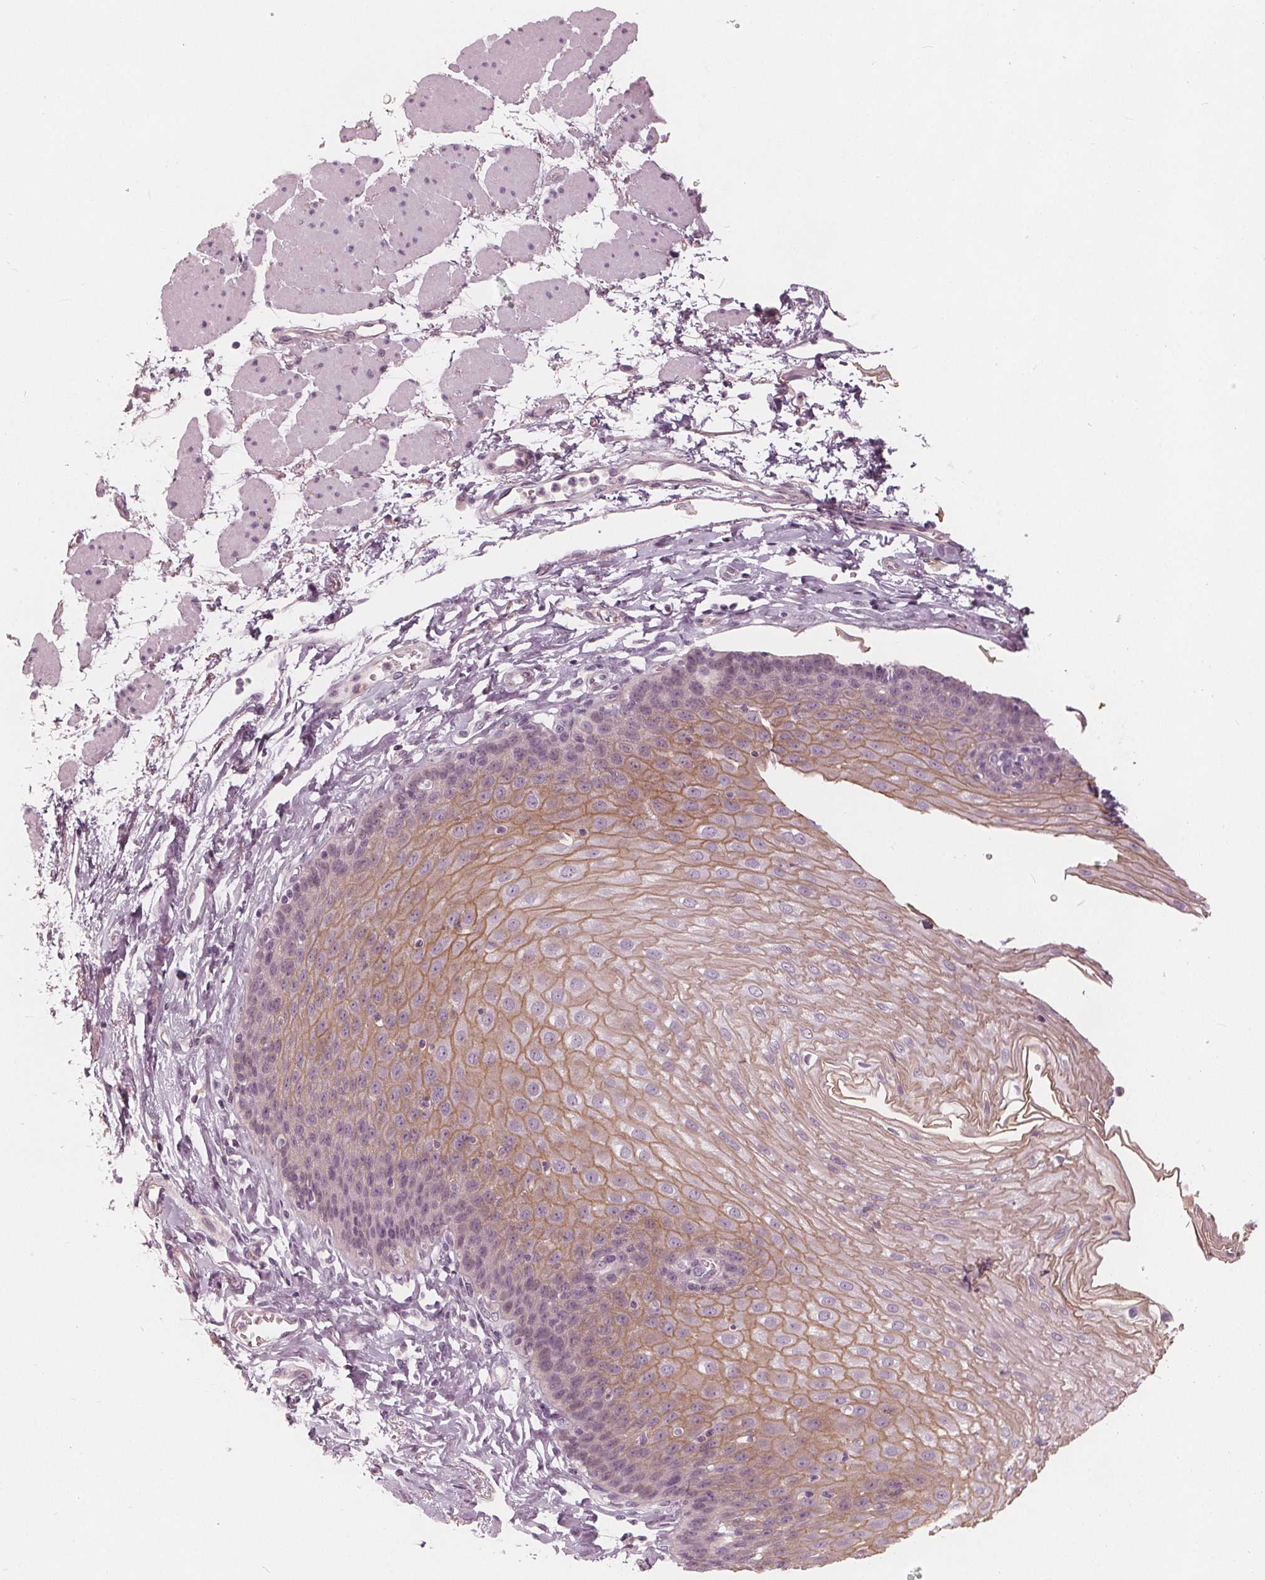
{"staining": {"intensity": "moderate", "quantity": "25%-75%", "location": "cytoplasmic/membranous"}, "tissue": "esophagus", "cell_type": "Squamous epithelial cells", "image_type": "normal", "snomed": [{"axis": "morphology", "description": "Normal tissue, NOS"}, {"axis": "topography", "description": "Esophagus"}], "caption": "A photomicrograph of esophagus stained for a protein demonstrates moderate cytoplasmic/membranous brown staining in squamous epithelial cells.", "gene": "SAT2", "patient": {"sex": "female", "age": 81}}